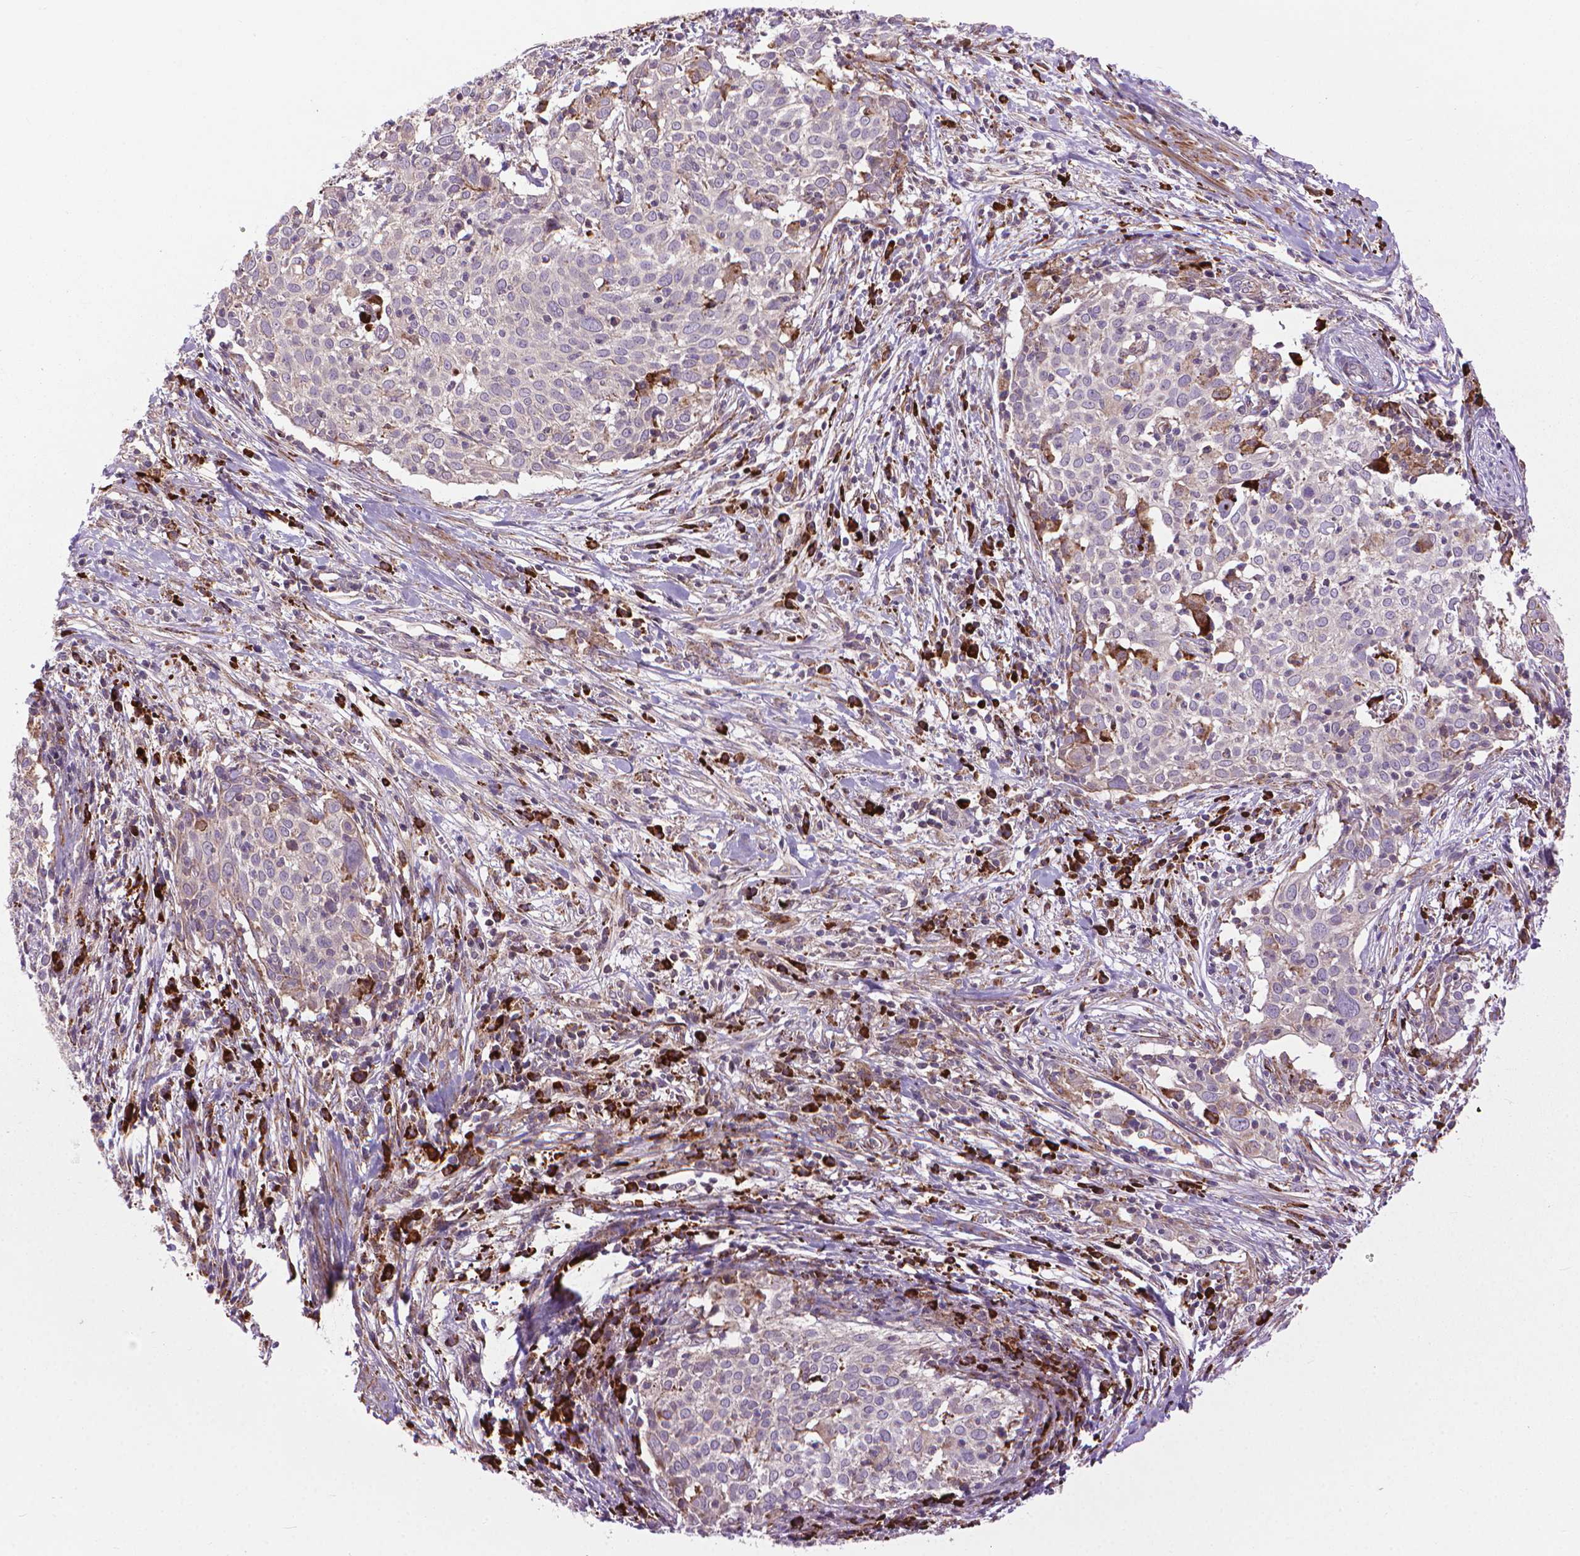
{"staining": {"intensity": "negative", "quantity": "none", "location": "none"}, "tissue": "cervical cancer", "cell_type": "Tumor cells", "image_type": "cancer", "snomed": [{"axis": "morphology", "description": "Squamous cell carcinoma, NOS"}, {"axis": "topography", "description": "Cervix"}], "caption": "Photomicrograph shows no significant protein staining in tumor cells of squamous cell carcinoma (cervical). (DAB (3,3'-diaminobenzidine) immunohistochemistry (IHC), high magnification).", "gene": "MYH14", "patient": {"sex": "female", "age": 39}}